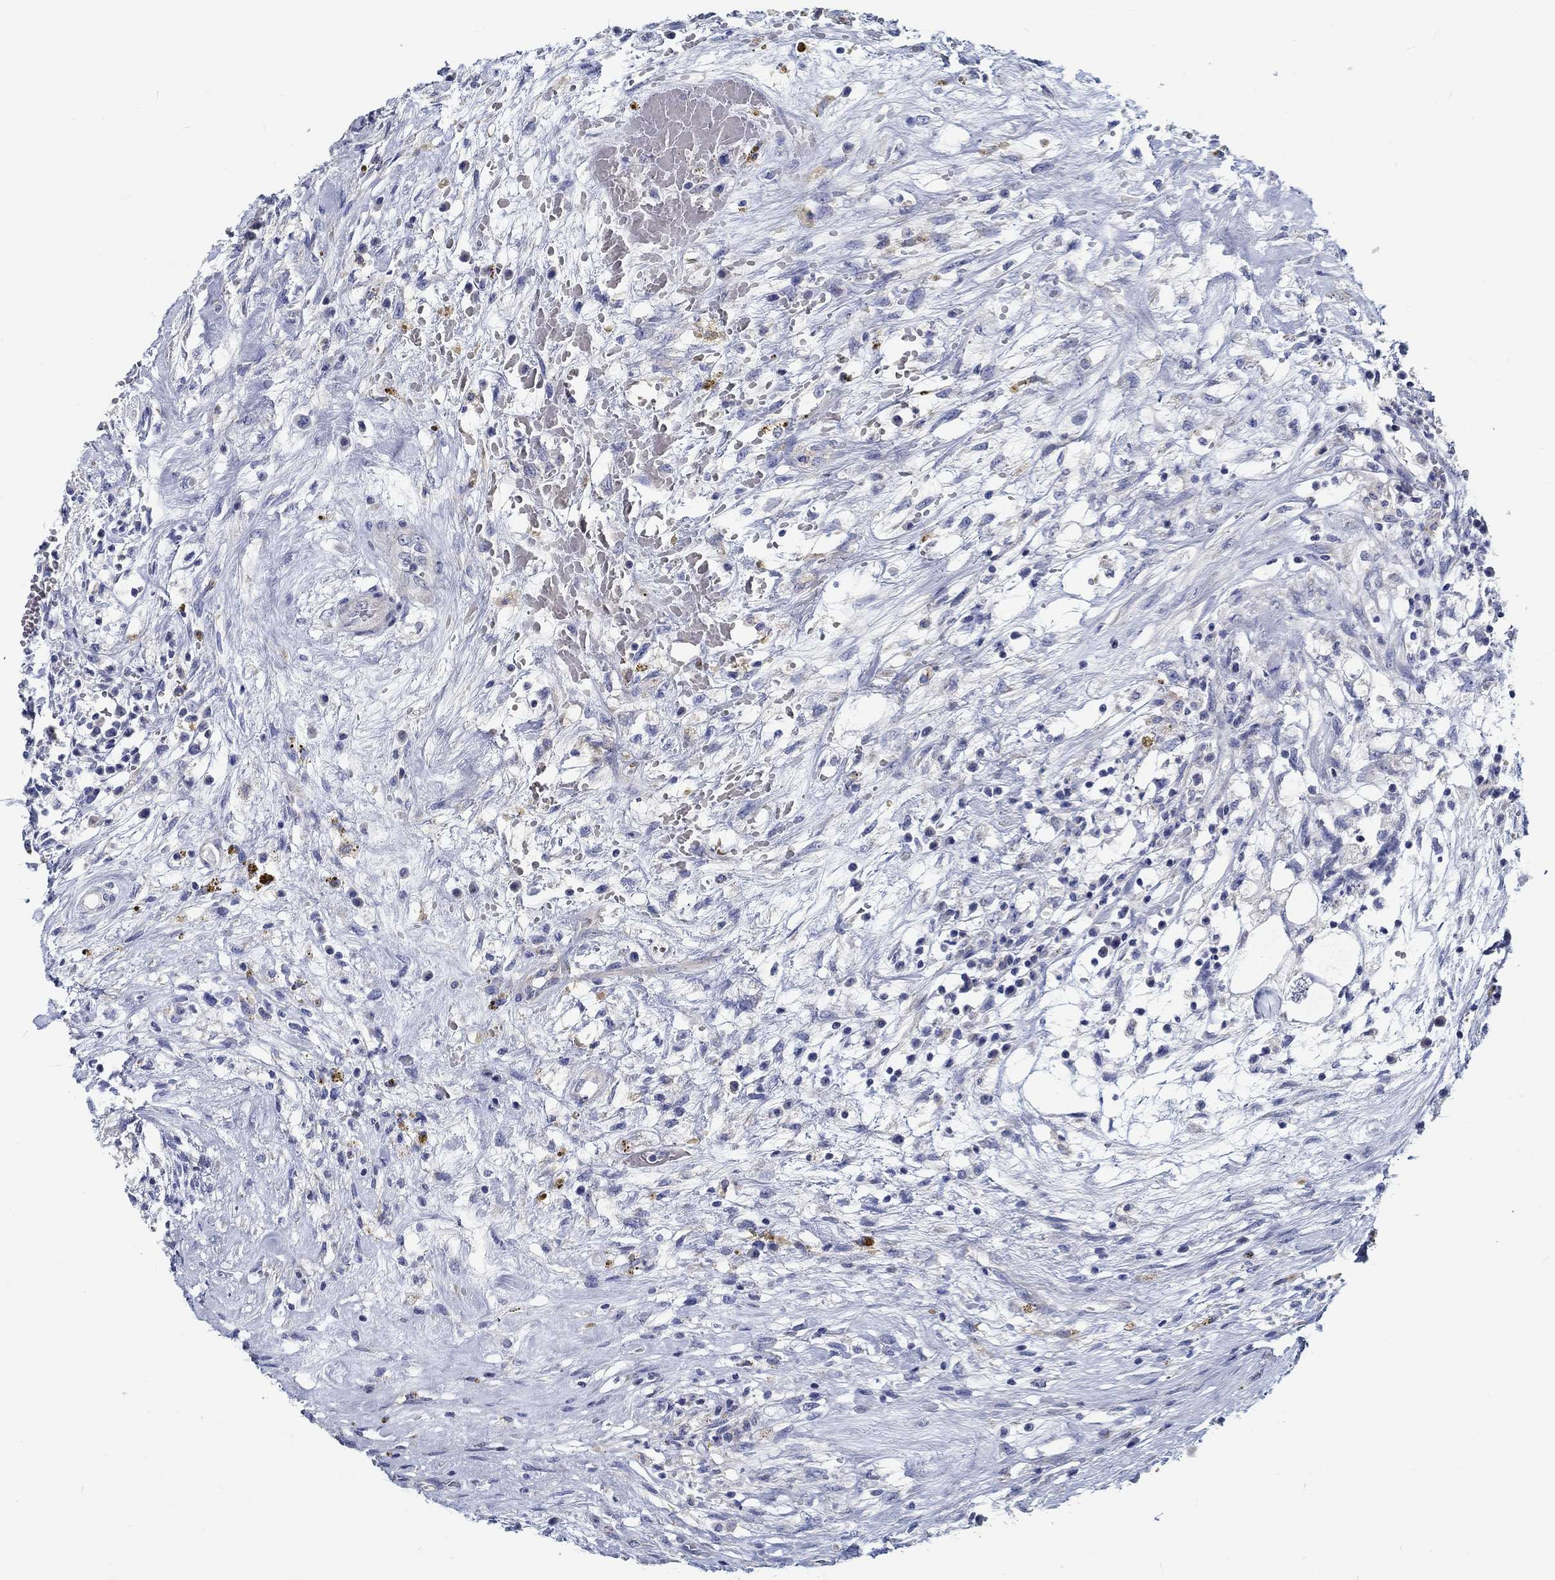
{"staining": {"intensity": "negative", "quantity": "none", "location": "none"}, "tissue": "testis cancer", "cell_type": "Tumor cells", "image_type": "cancer", "snomed": [{"axis": "morphology", "description": "Normal tissue, NOS"}, {"axis": "morphology", "description": "Carcinoma, Embryonal, NOS"}, {"axis": "topography", "description": "Testis"}, {"axis": "topography", "description": "Epididymis"}], "caption": "IHC micrograph of testis embryonal carcinoma stained for a protein (brown), which displays no staining in tumor cells.", "gene": "MYBPC1", "patient": {"sex": "male", "age": 32}}